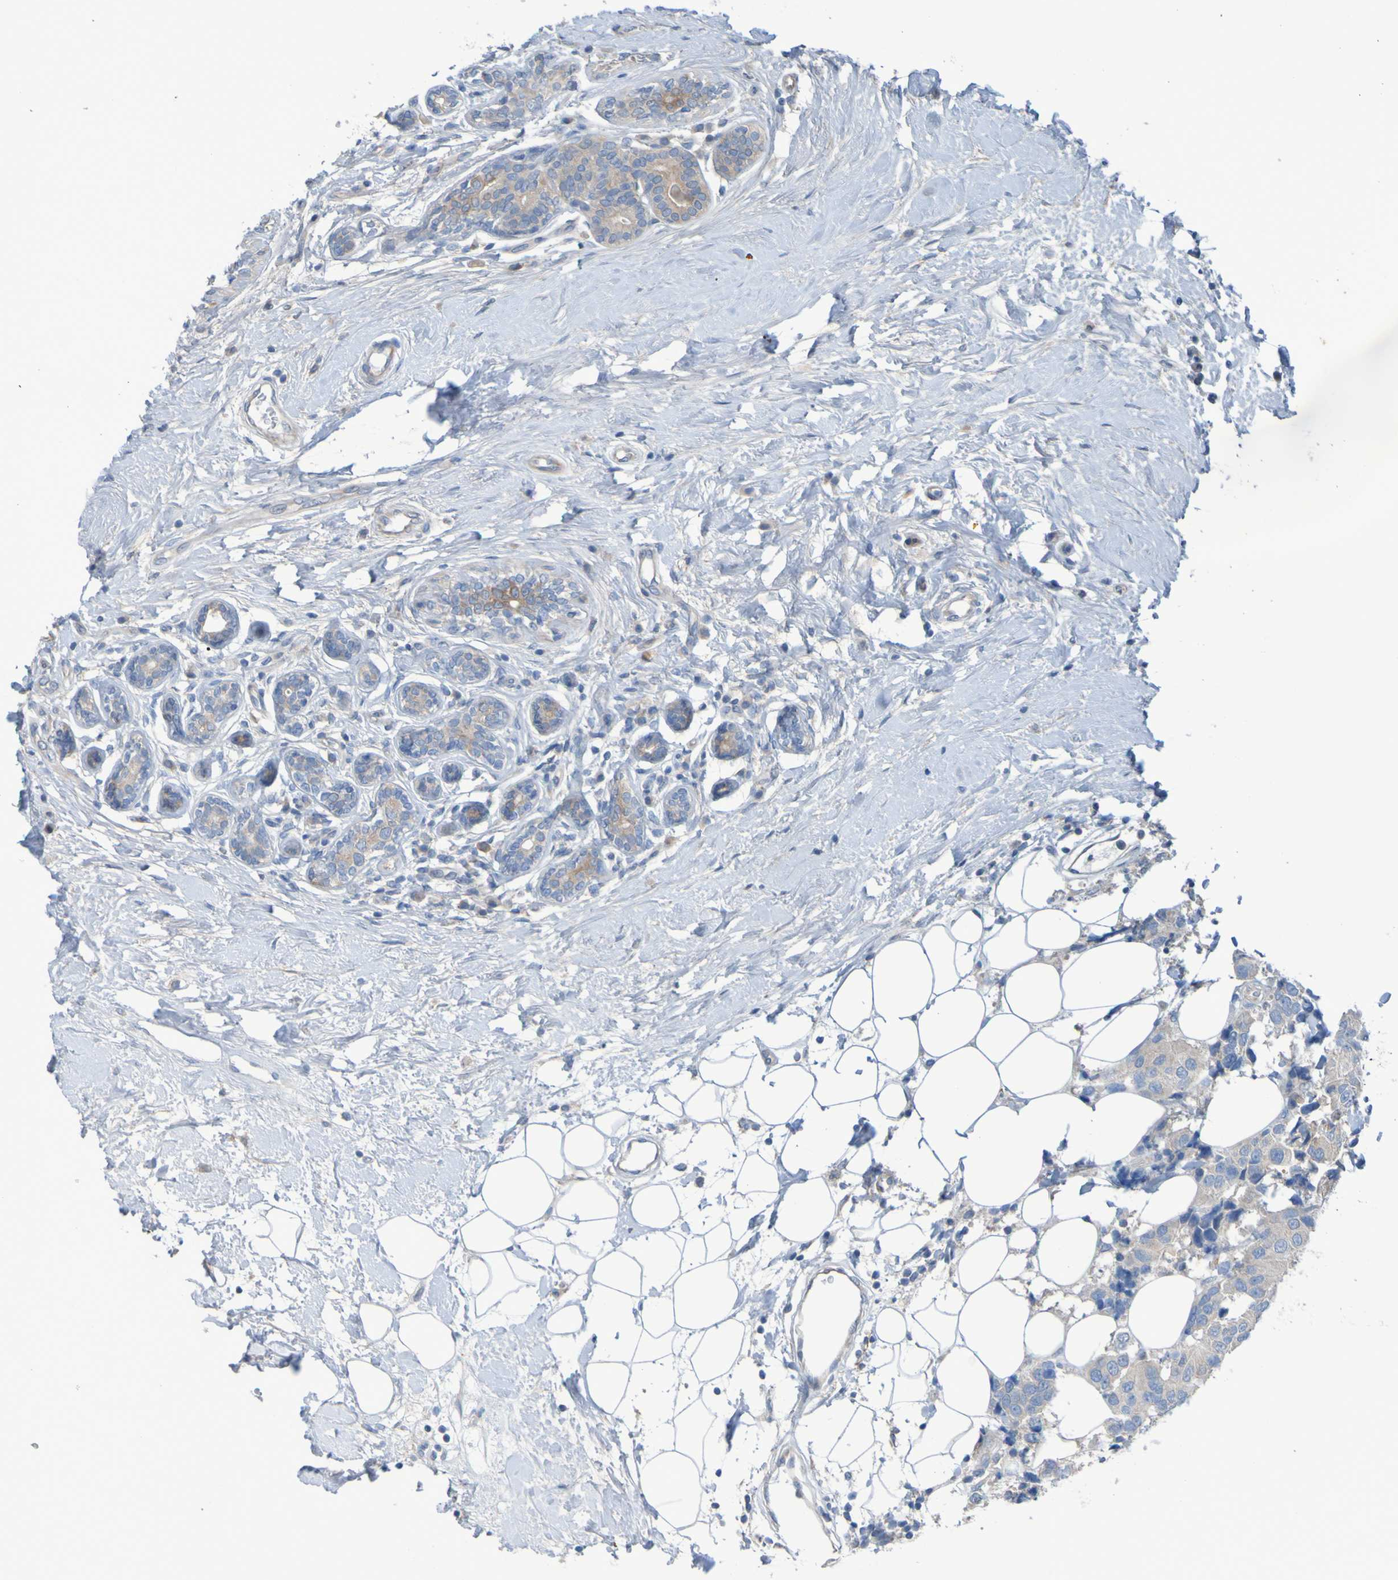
{"staining": {"intensity": "weak", "quantity": ">75%", "location": "cytoplasmic/membranous"}, "tissue": "breast cancer", "cell_type": "Tumor cells", "image_type": "cancer", "snomed": [{"axis": "morphology", "description": "Normal tissue, NOS"}, {"axis": "morphology", "description": "Duct carcinoma"}, {"axis": "topography", "description": "Breast"}], "caption": "An image of breast intraductal carcinoma stained for a protein displays weak cytoplasmic/membranous brown staining in tumor cells. Nuclei are stained in blue.", "gene": "NPRL3", "patient": {"sex": "female", "age": 39}}